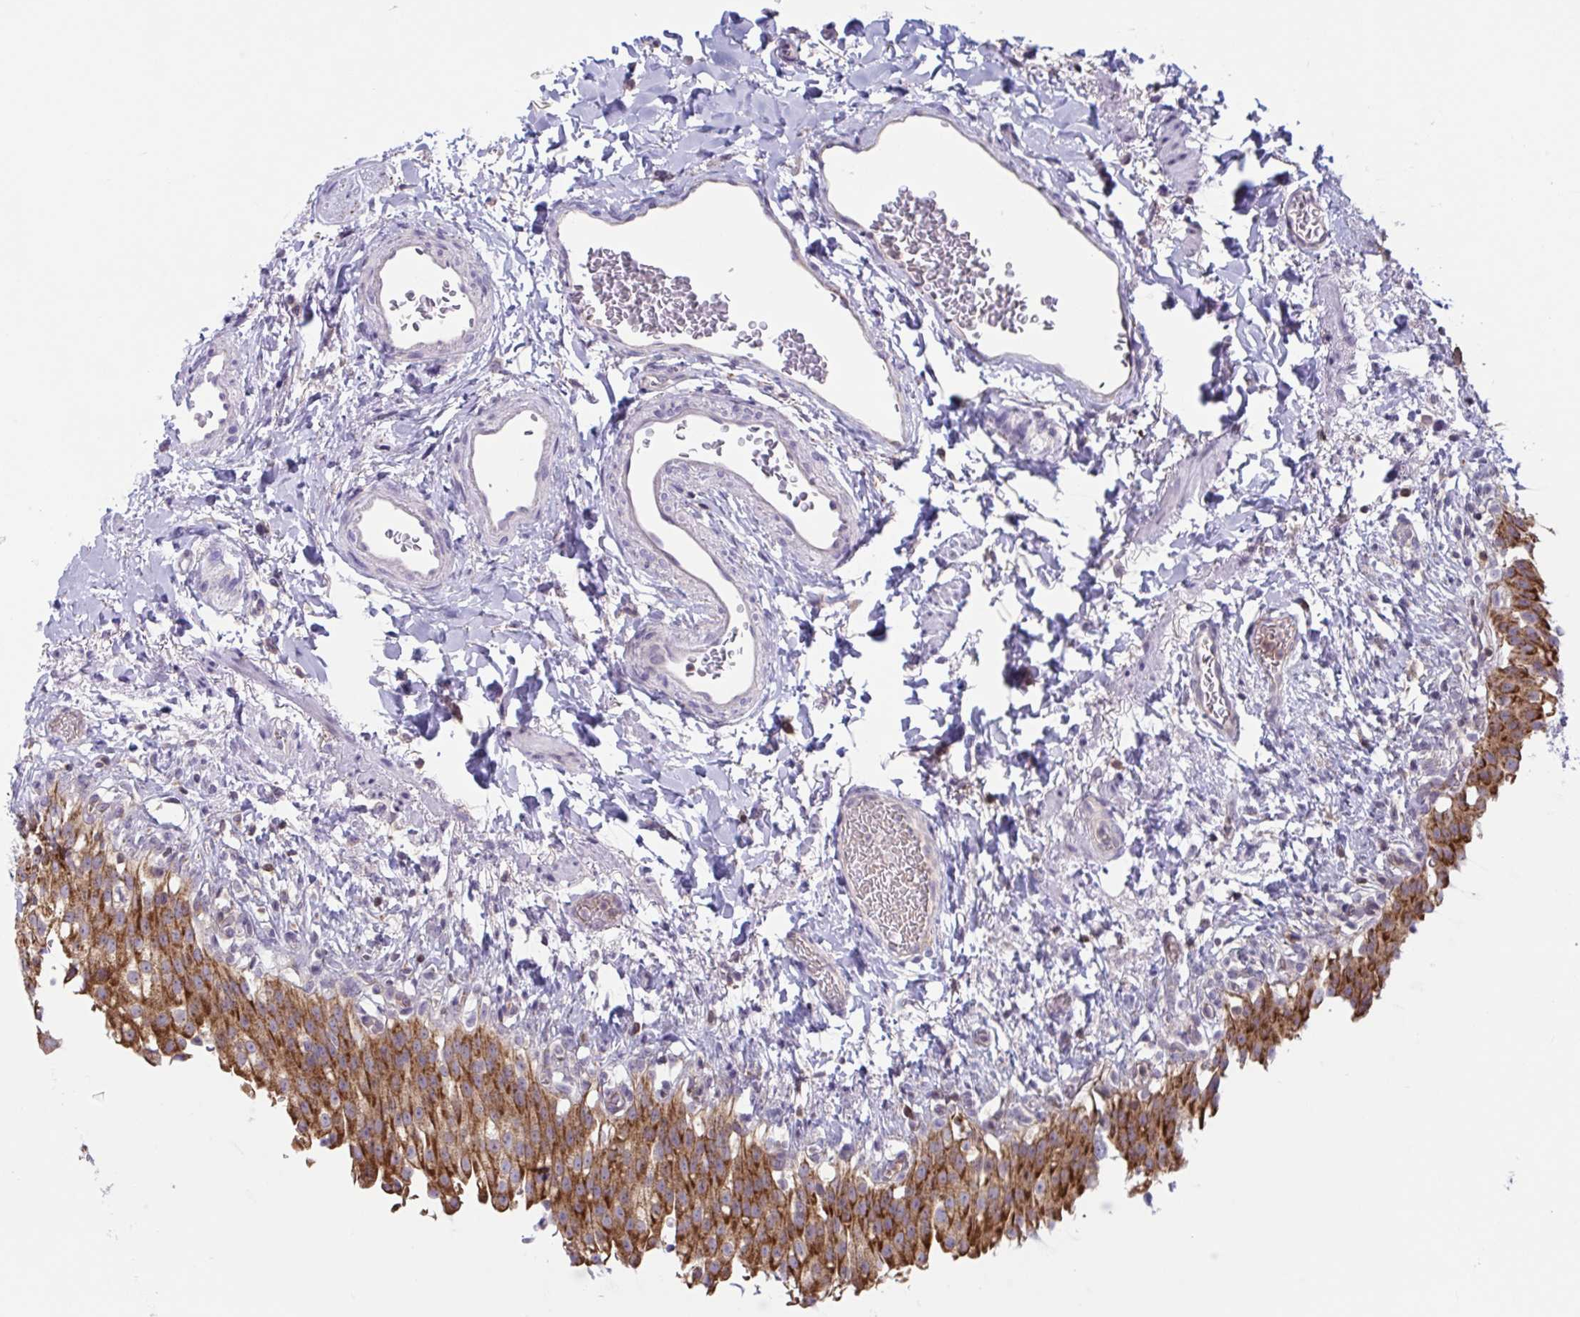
{"staining": {"intensity": "strong", "quantity": ">75%", "location": "cytoplasmic/membranous"}, "tissue": "urinary bladder", "cell_type": "Urothelial cells", "image_type": "normal", "snomed": [{"axis": "morphology", "description": "Normal tissue, NOS"}, {"axis": "topography", "description": "Urinary bladder"}, {"axis": "topography", "description": "Peripheral nerve tissue"}], "caption": "Urothelial cells demonstrate high levels of strong cytoplasmic/membranous expression in about >75% of cells in unremarkable human urinary bladder.", "gene": "TANK", "patient": {"sex": "female", "age": 60}}